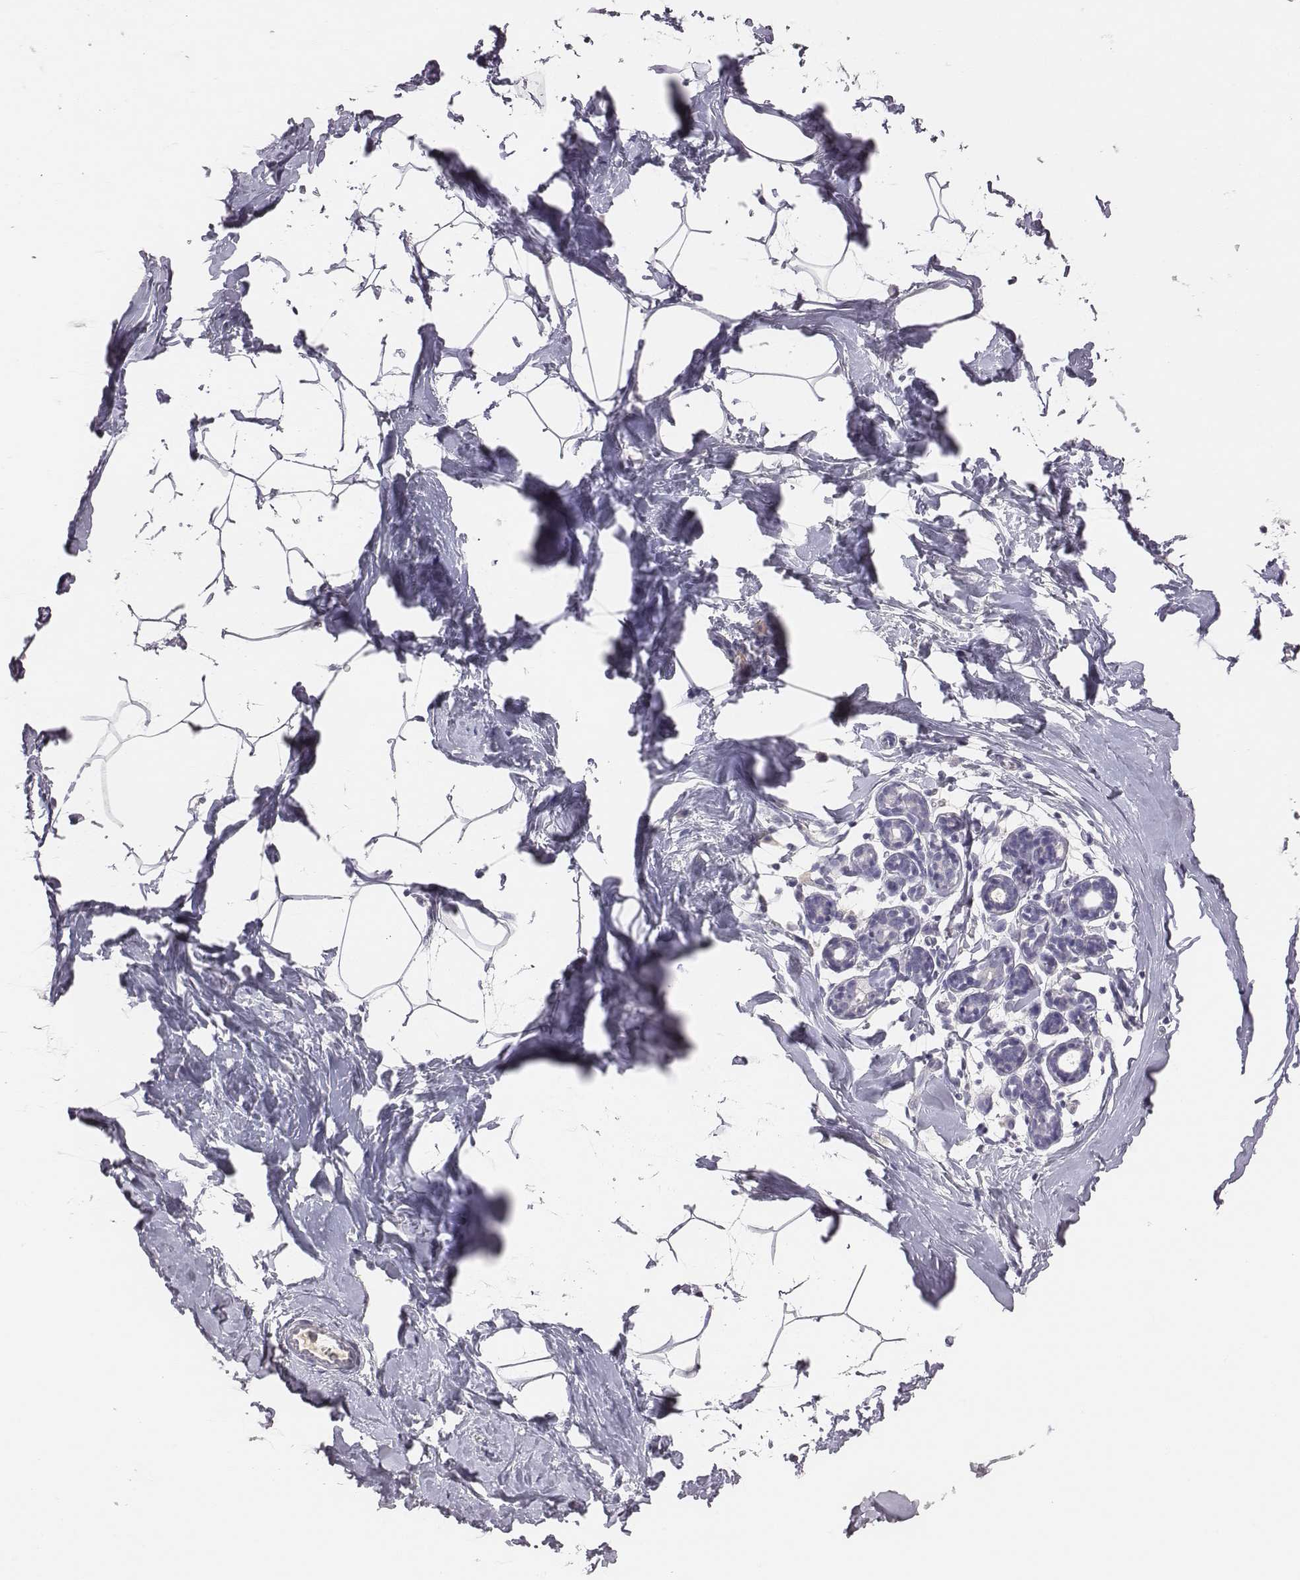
{"staining": {"intensity": "negative", "quantity": "none", "location": "none"}, "tissue": "breast", "cell_type": "Adipocytes", "image_type": "normal", "snomed": [{"axis": "morphology", "description": "Normal tissue, NOS"}, {"axis": "topography", "description": "Breast"}], "caption": "Unremarkable breast was stained to show a protein in brown. There is no significant positivity in adipocytes. (Stains: DAB (3,3'-diaminobenzidine) immunohistochemistry (IHC) with hematoxylin counter stain, Microscopy: brightfield microscopy at high magnification).", "gene": "EN1", "patient": {"sex": "female", "age": 32}}